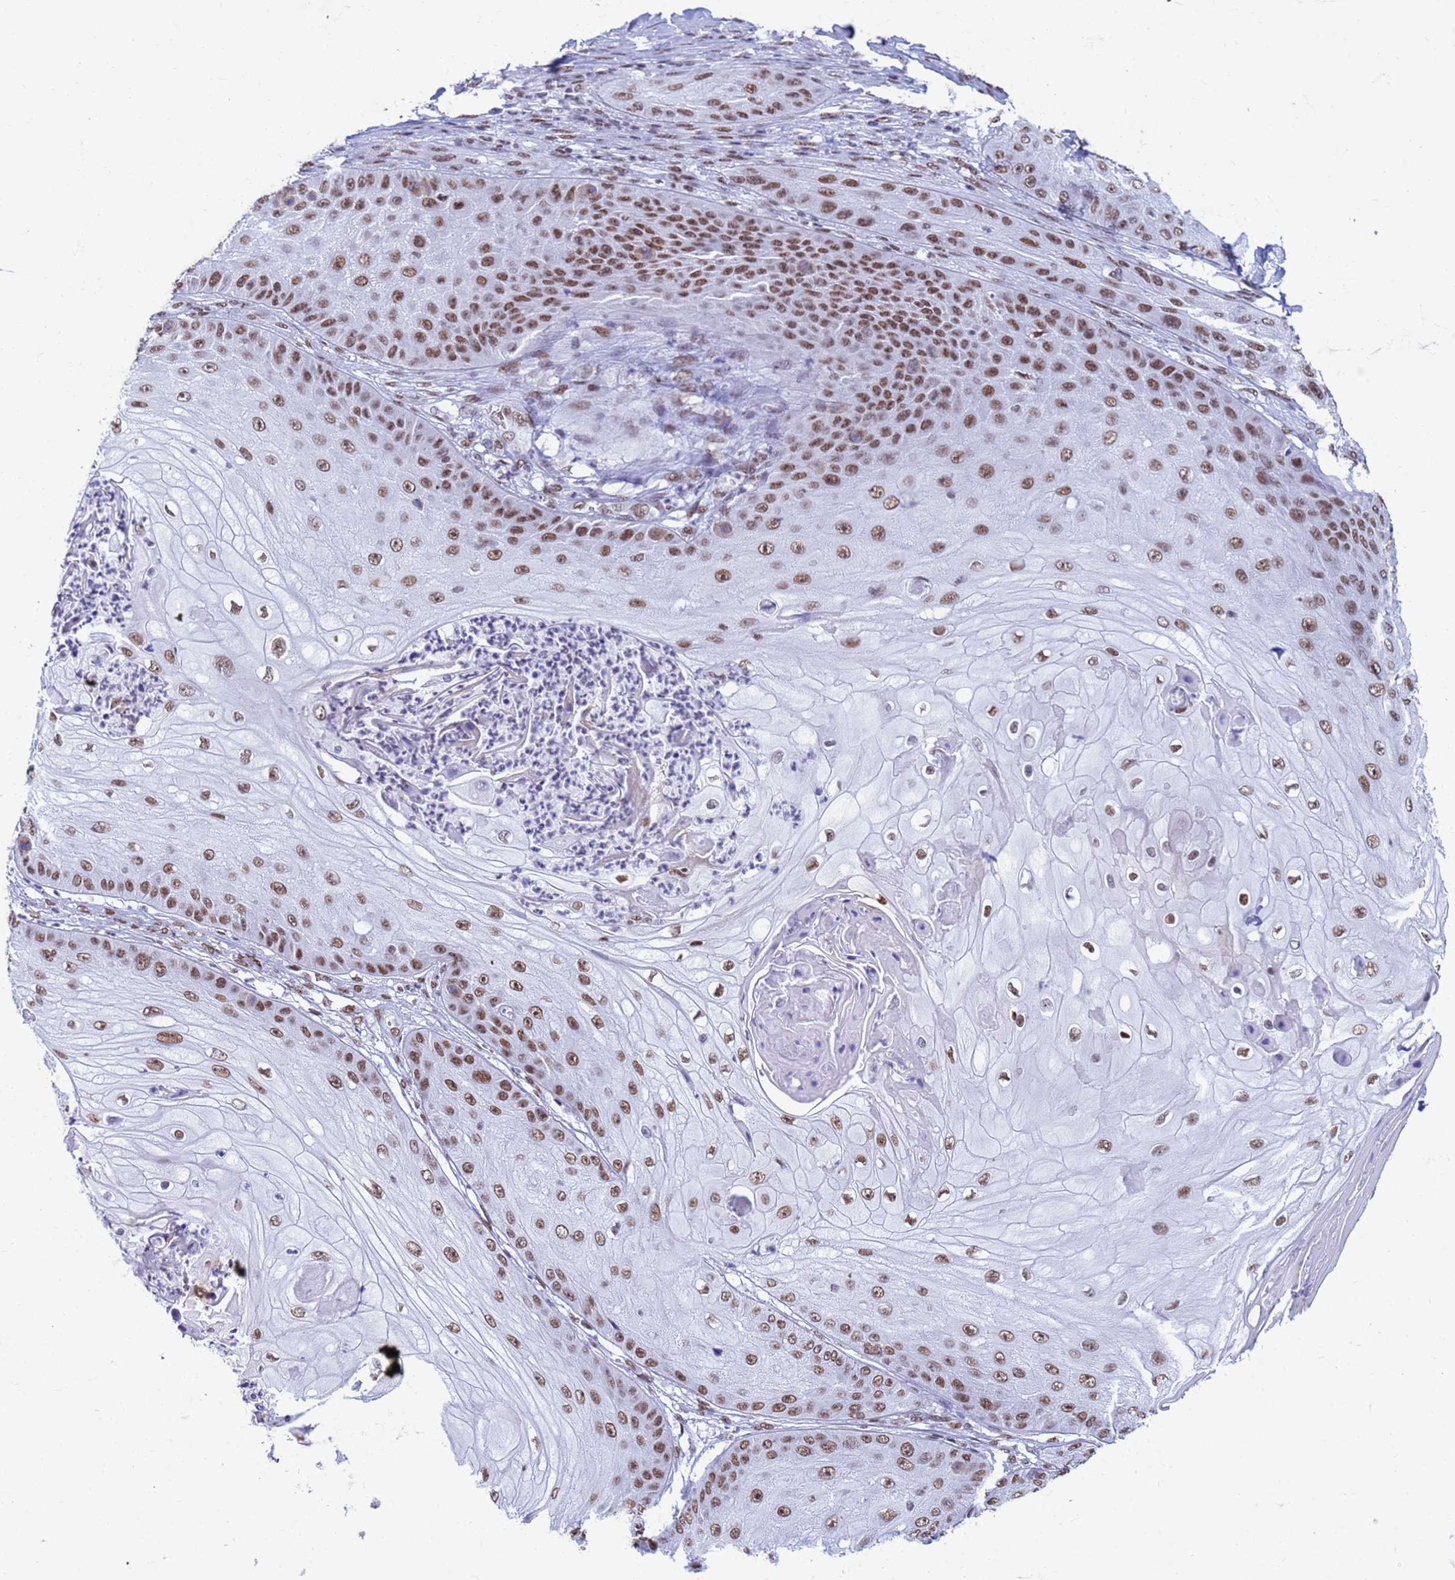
{"staining": {"intensity": "moderate", "quantity": "25%-75%", "location": "nuclear"}, "tissue": "skin cancer", "cell_type": "Tumor cells", "image_type": "cancer", "snomed": [{"axis": "morphology", "description": "Squamous cell carcinoma, NOS"}, {"axis": "topography", "description": "Skin"}], "caption": "Protein analysis of skin cancer (squamous cell carcinoma) tissue exhibits moderate nuclear expression in approximately 25%-75% of tumor cells.", "gene": "FAM170B", "patient": {"sex": "male", "age": 70}}